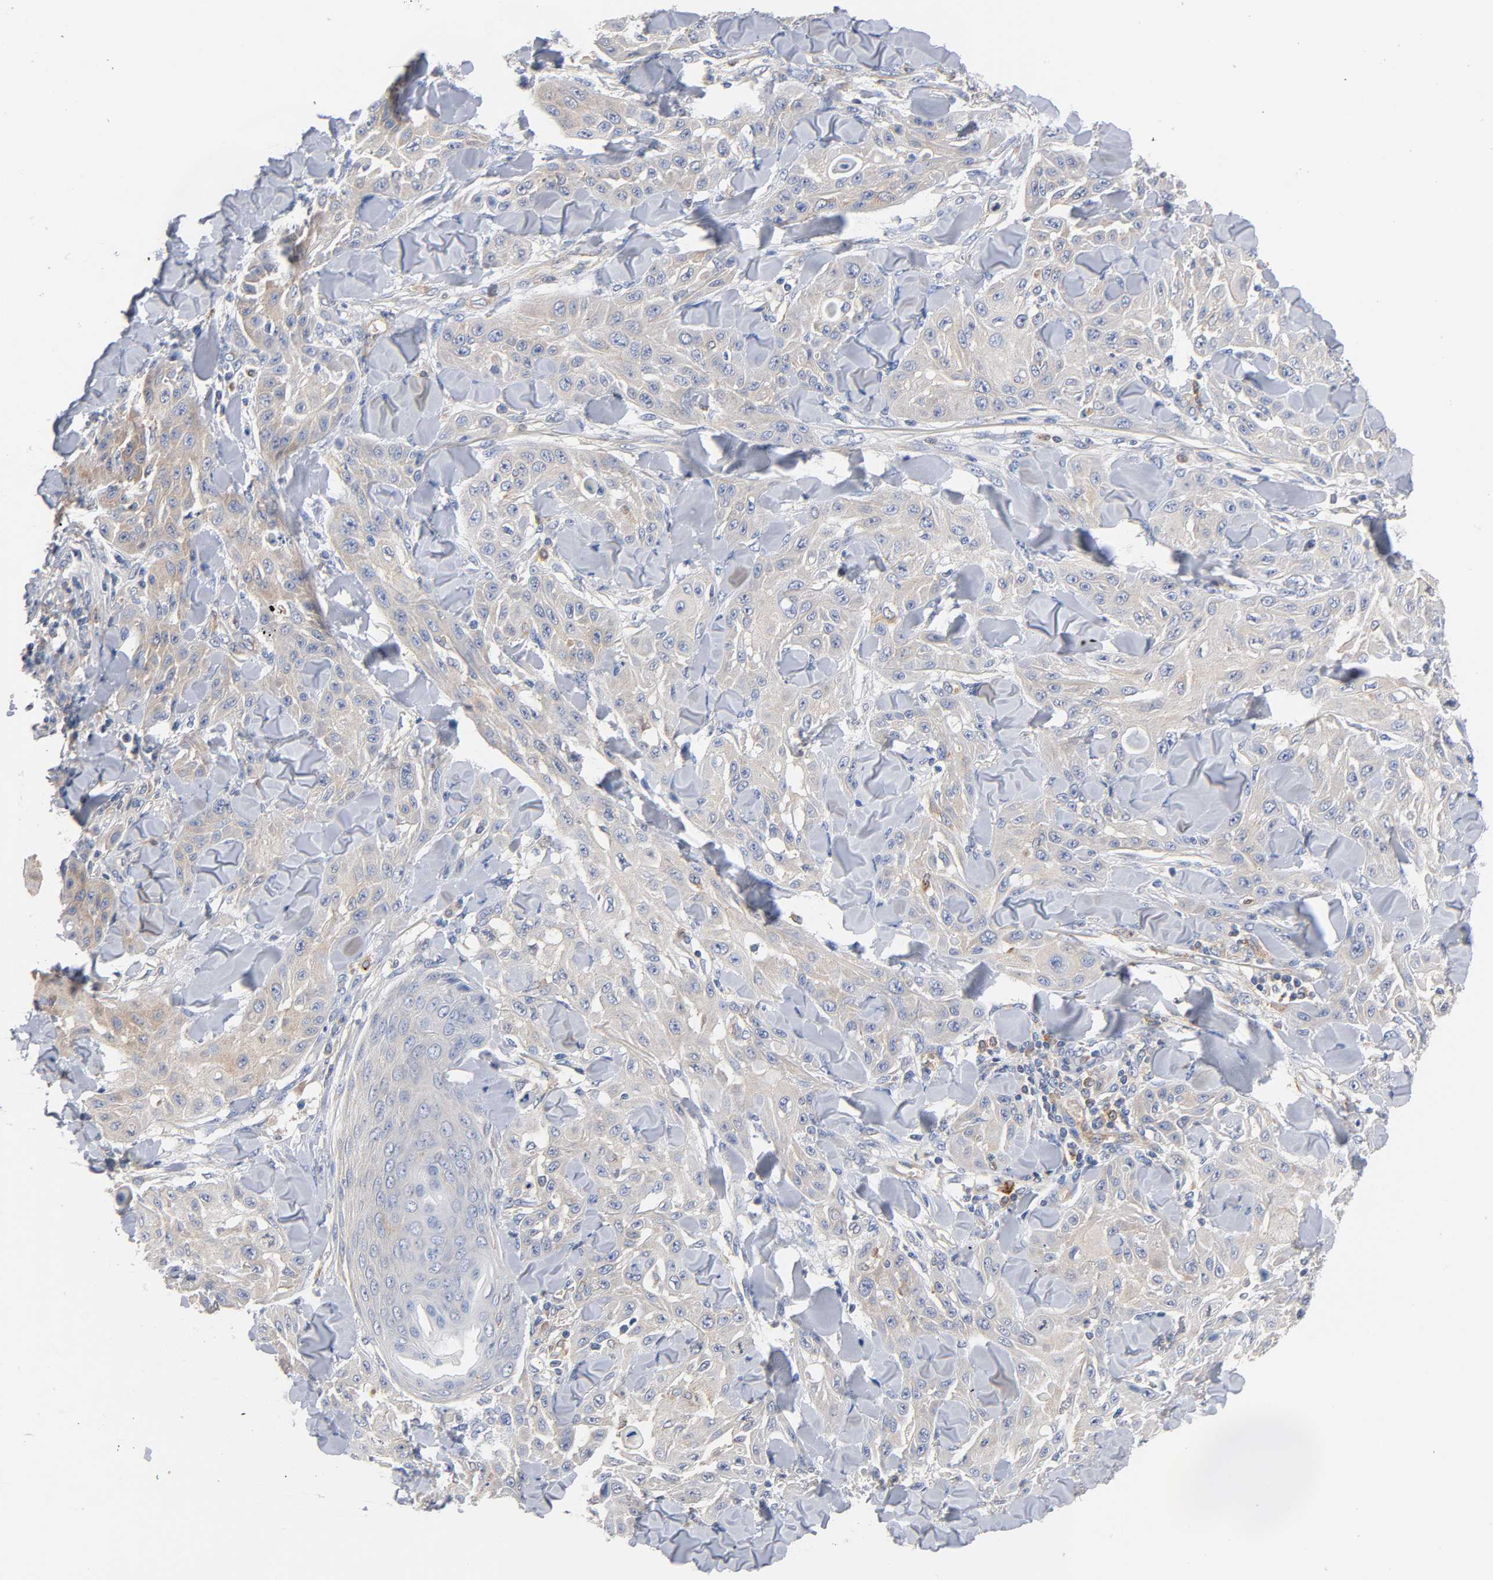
{"staining": {"intensity": "weak", "quantity": ">75%", "location": "cytoplasmic/membranous"}, "tissue": "skin cancer", "cell_type": "Tumor cells", "image_type": "cancer", "snomed": [{"axis": "morphology", "description": "Squamous cell carcinoma, NOS"}, {"axis": "topography", "description": "Skin"}], "caption": "Protein expression by immunohistochemistry shows weak cytoplasmic/membranous staining in about >75% of tumor cells in skin cancer (squamous cell carcinoma).", "gene": "MALT1", "patient": {"sex": "male", "age": 24}}